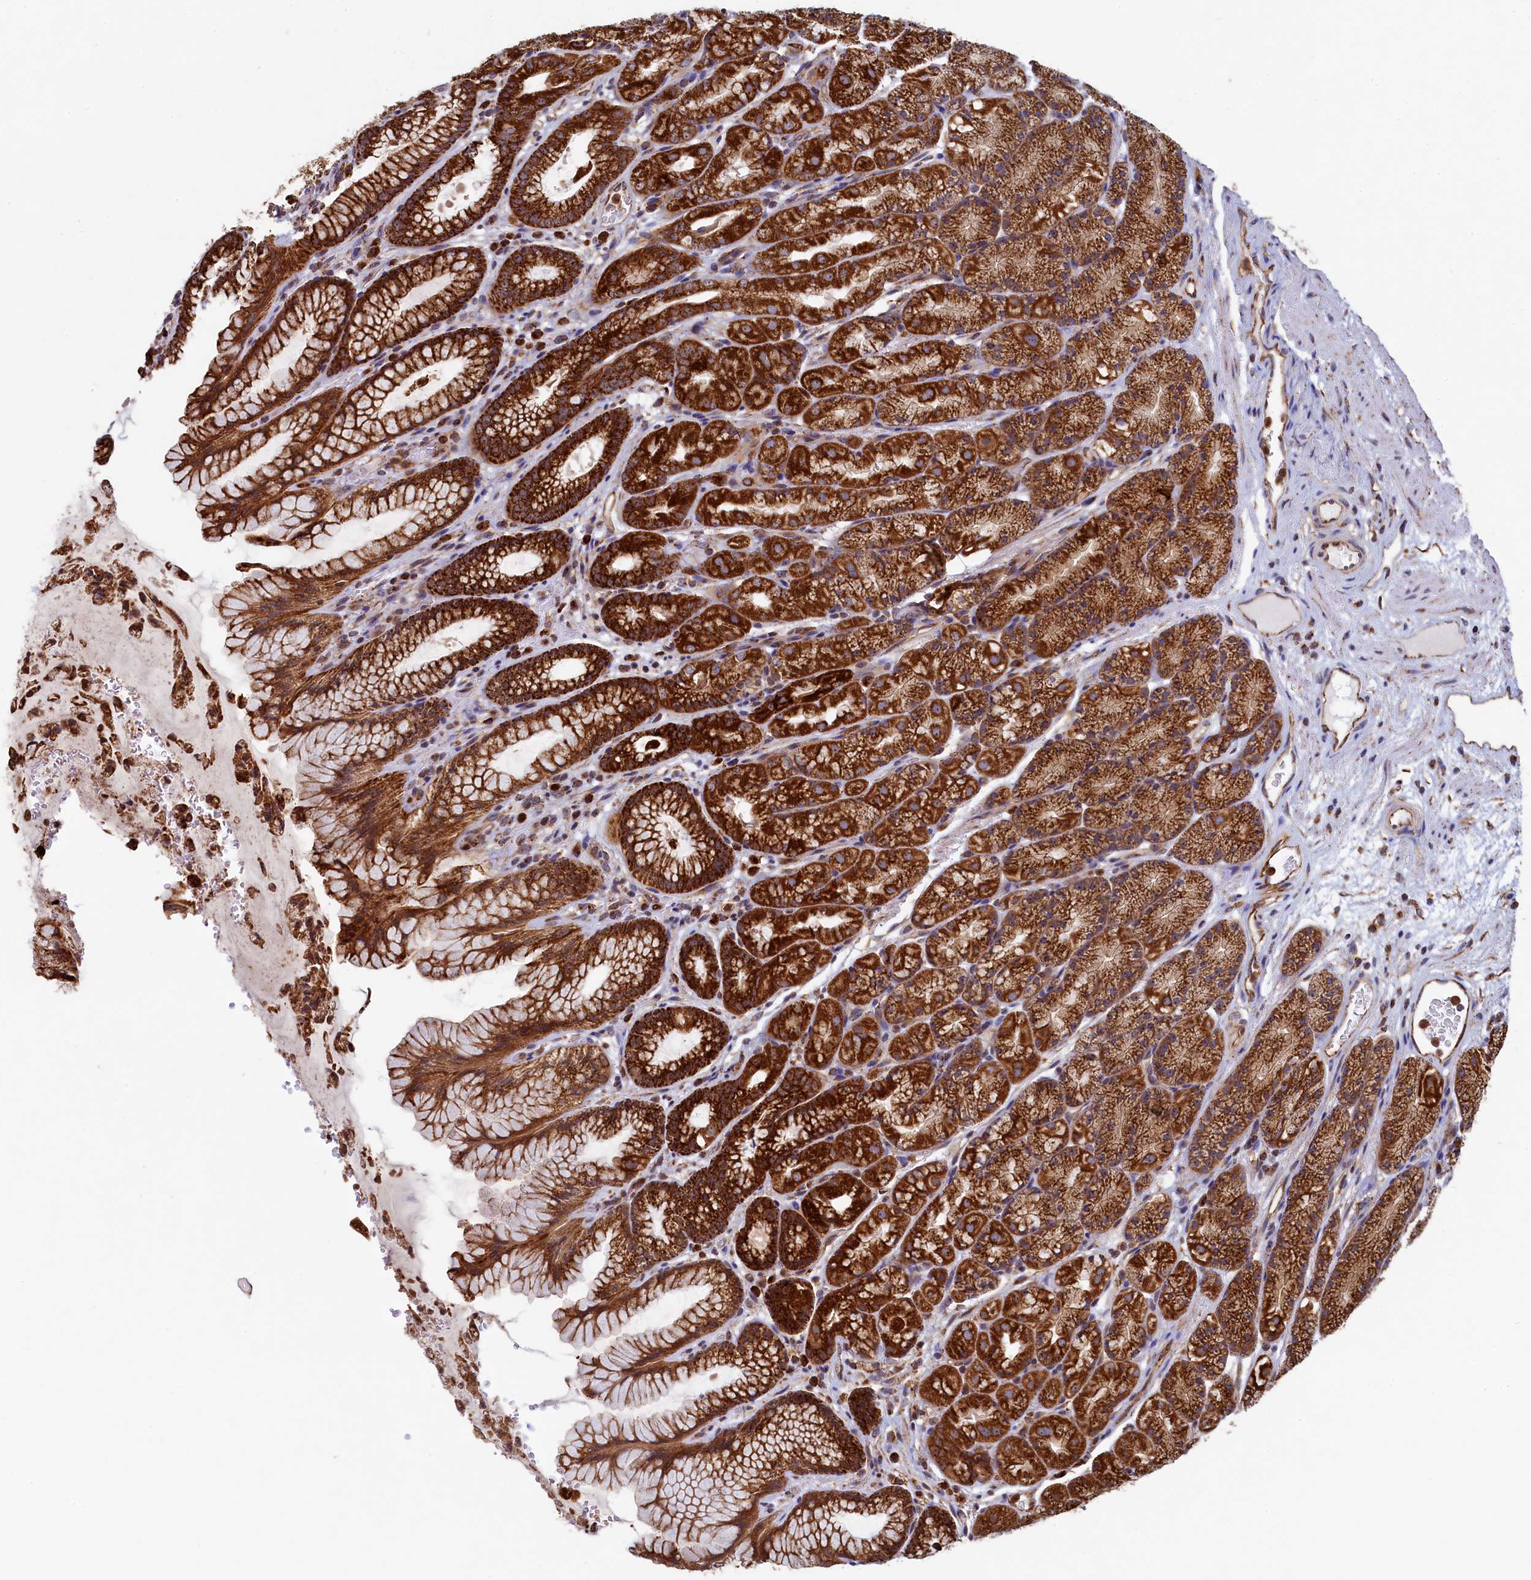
{"staining": {"intensity": "strong", "quantity": ">75%", "location": "cytoplasmic/membranous"}, "tissue": "stomach", "cell_type": "Glandular cells", "image_type": "normal", "snomed": [{"axis": "morphology", "description": "Normal tissue, NOS"}, {"axis": "topography", "description": "Stomach"}], "caption": "About >75% of glandular cells in normal human stomach reveal strong cytoplasmic/membranous protein staining as visualized by brown immunohistochemical staining.", "gene": "UBE3B", "patient": {"sex": "male", "age": 63}}